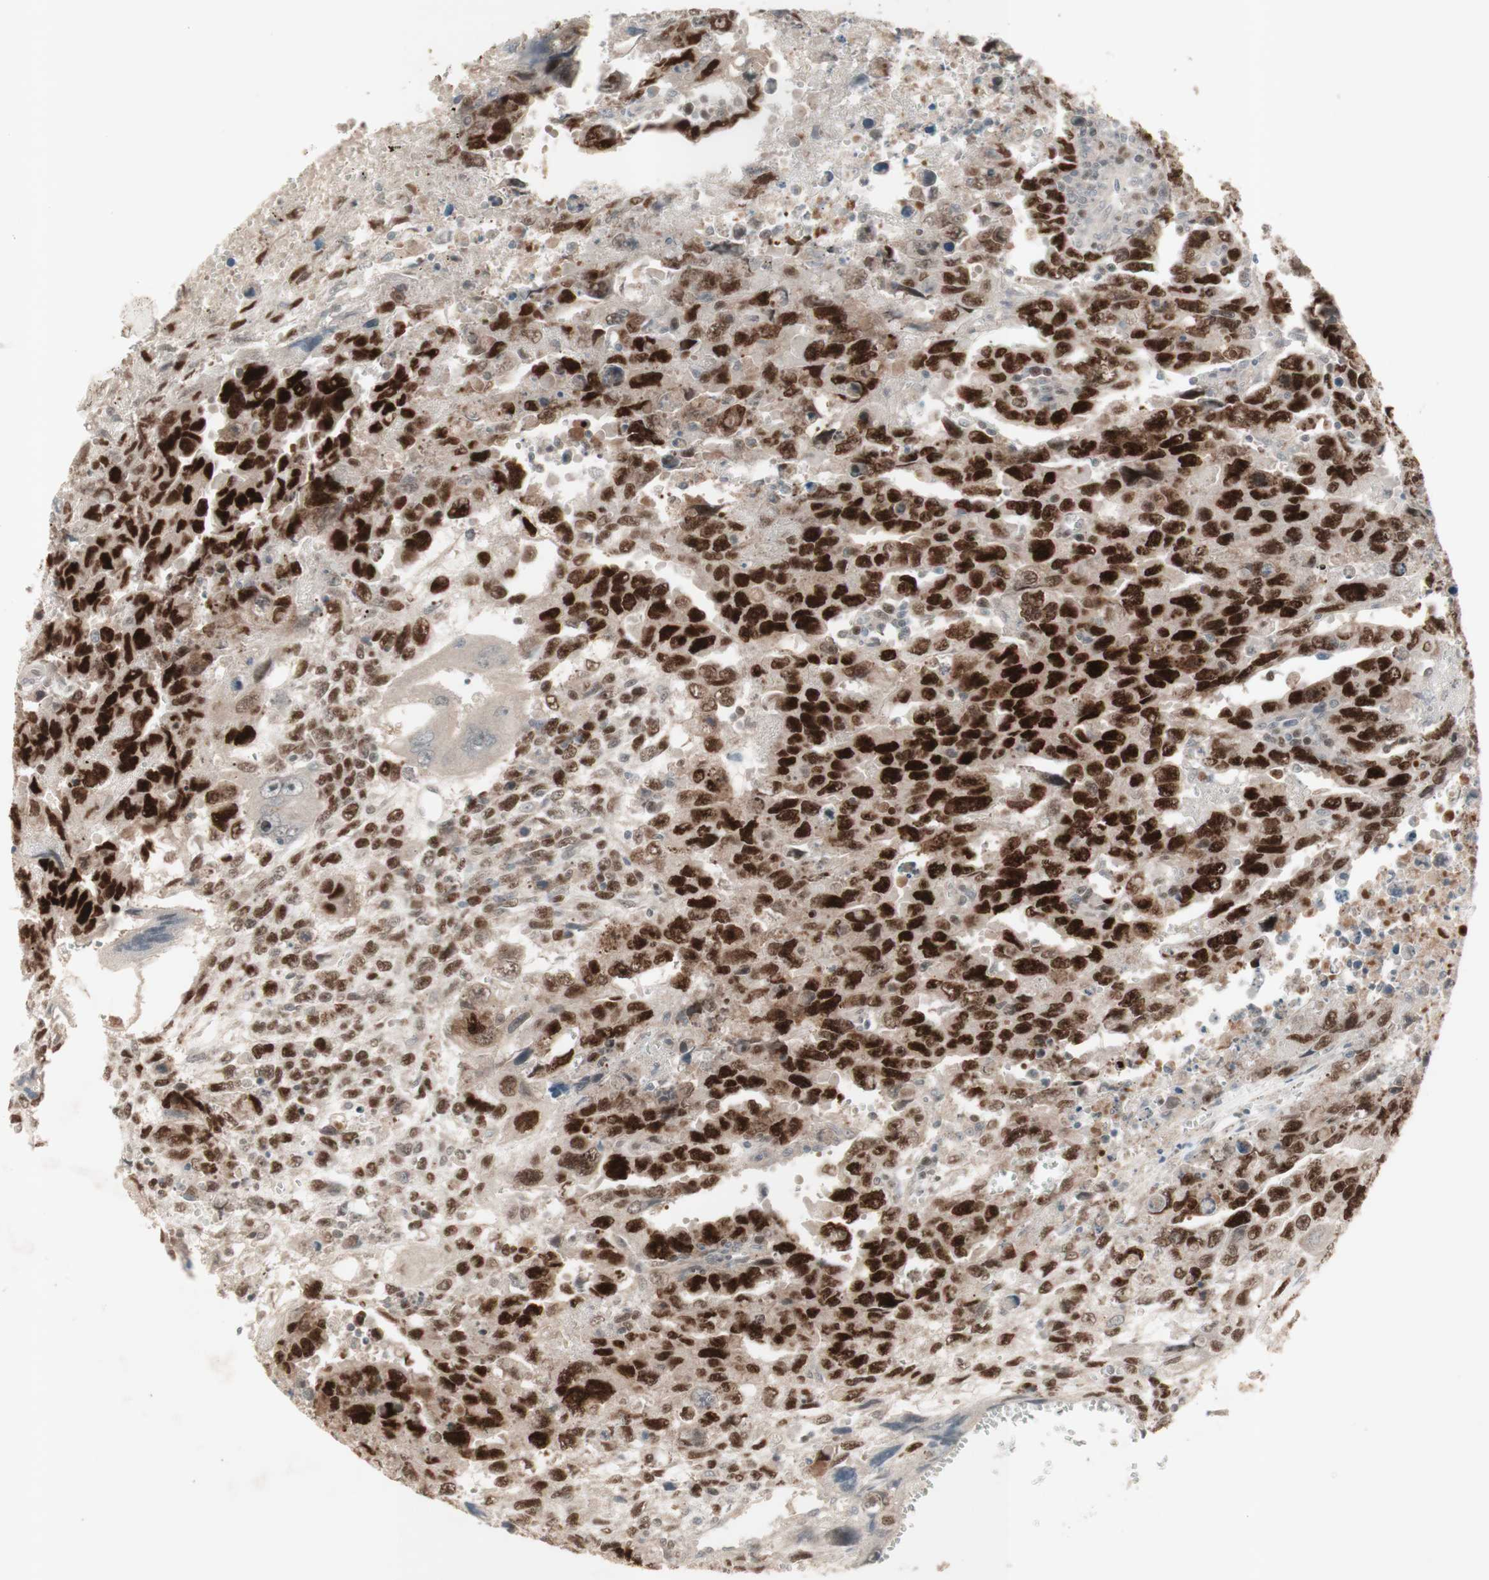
{"staining": {"intensity": "strong", "quantity": ">75%", "location": "cytoplasmic/membranous,nuclear"}, "tissue": "testis cancer", "cell_type": "Tumor cells", "image_type": "cancer", "snomed": [{"axis": "morphology", "description": "Carcinoma, Embryonal, NOS"}, {"axis": "topography", "description": "Testis"}], "caption": "The immunohistochemical stain shows strong cytoplasmic/membranous and nuclear staining in tumor cells of testis embryonal carcinoma tissue.", "gene": "MSH6", "patient": {"sex": "male", "age": 28}}